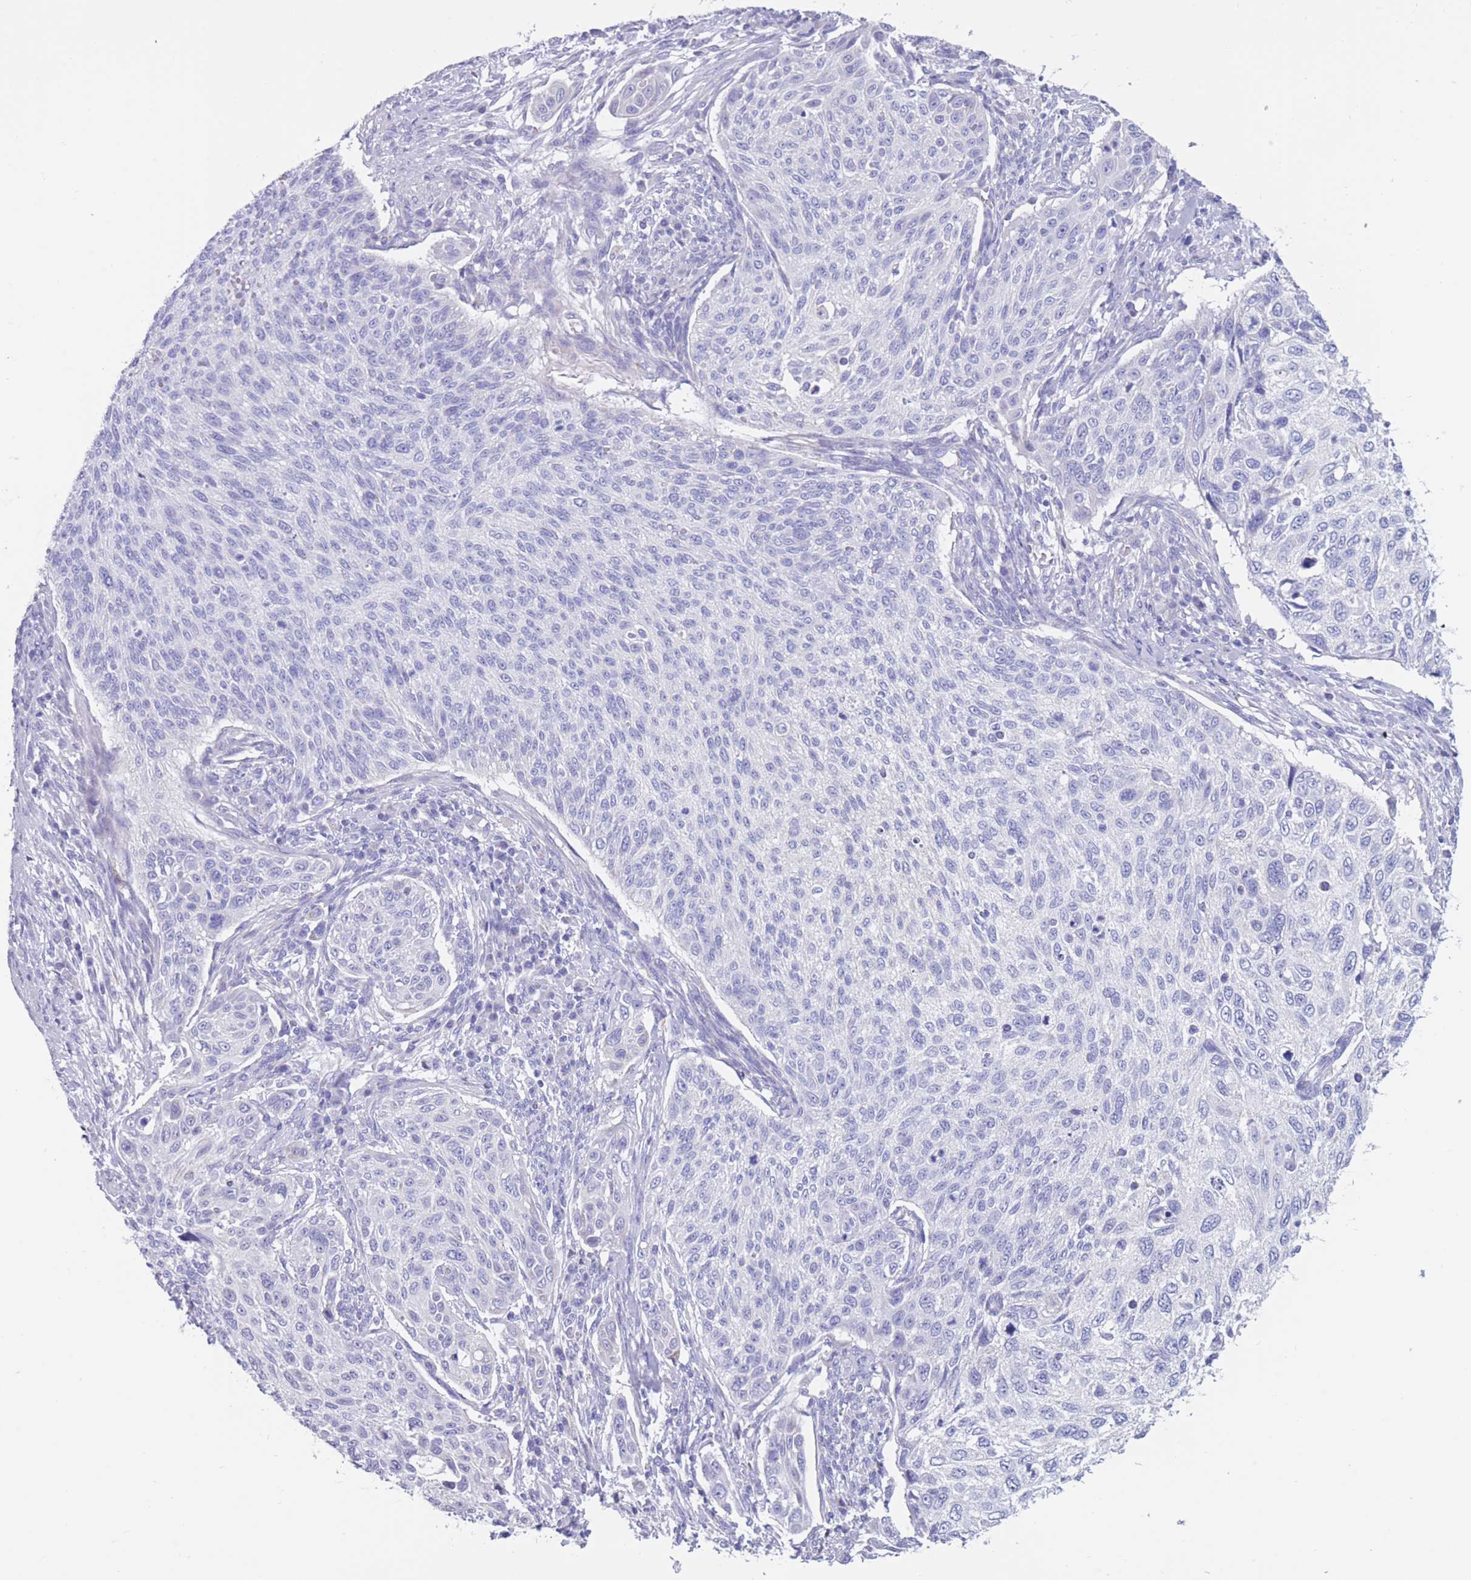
{"staining": {"intensity": "negative", "quantity": "none", "location": "none"}, "tissue": "cervical cancer", "cell_type": "Tumor cells", "image_type": "cancer", "snomed": [{"axis": "morphology", "description": "Squamous cell carcinoma, NOS"}, {"axis": "topography", "description": "Cervix"}], "caption": "A micrograph of cervical cancer stained for a protein exhibits no brown staining in tumor cells.", "gene": "INTS2", "patient": {"sex": "female", "age": 70}}